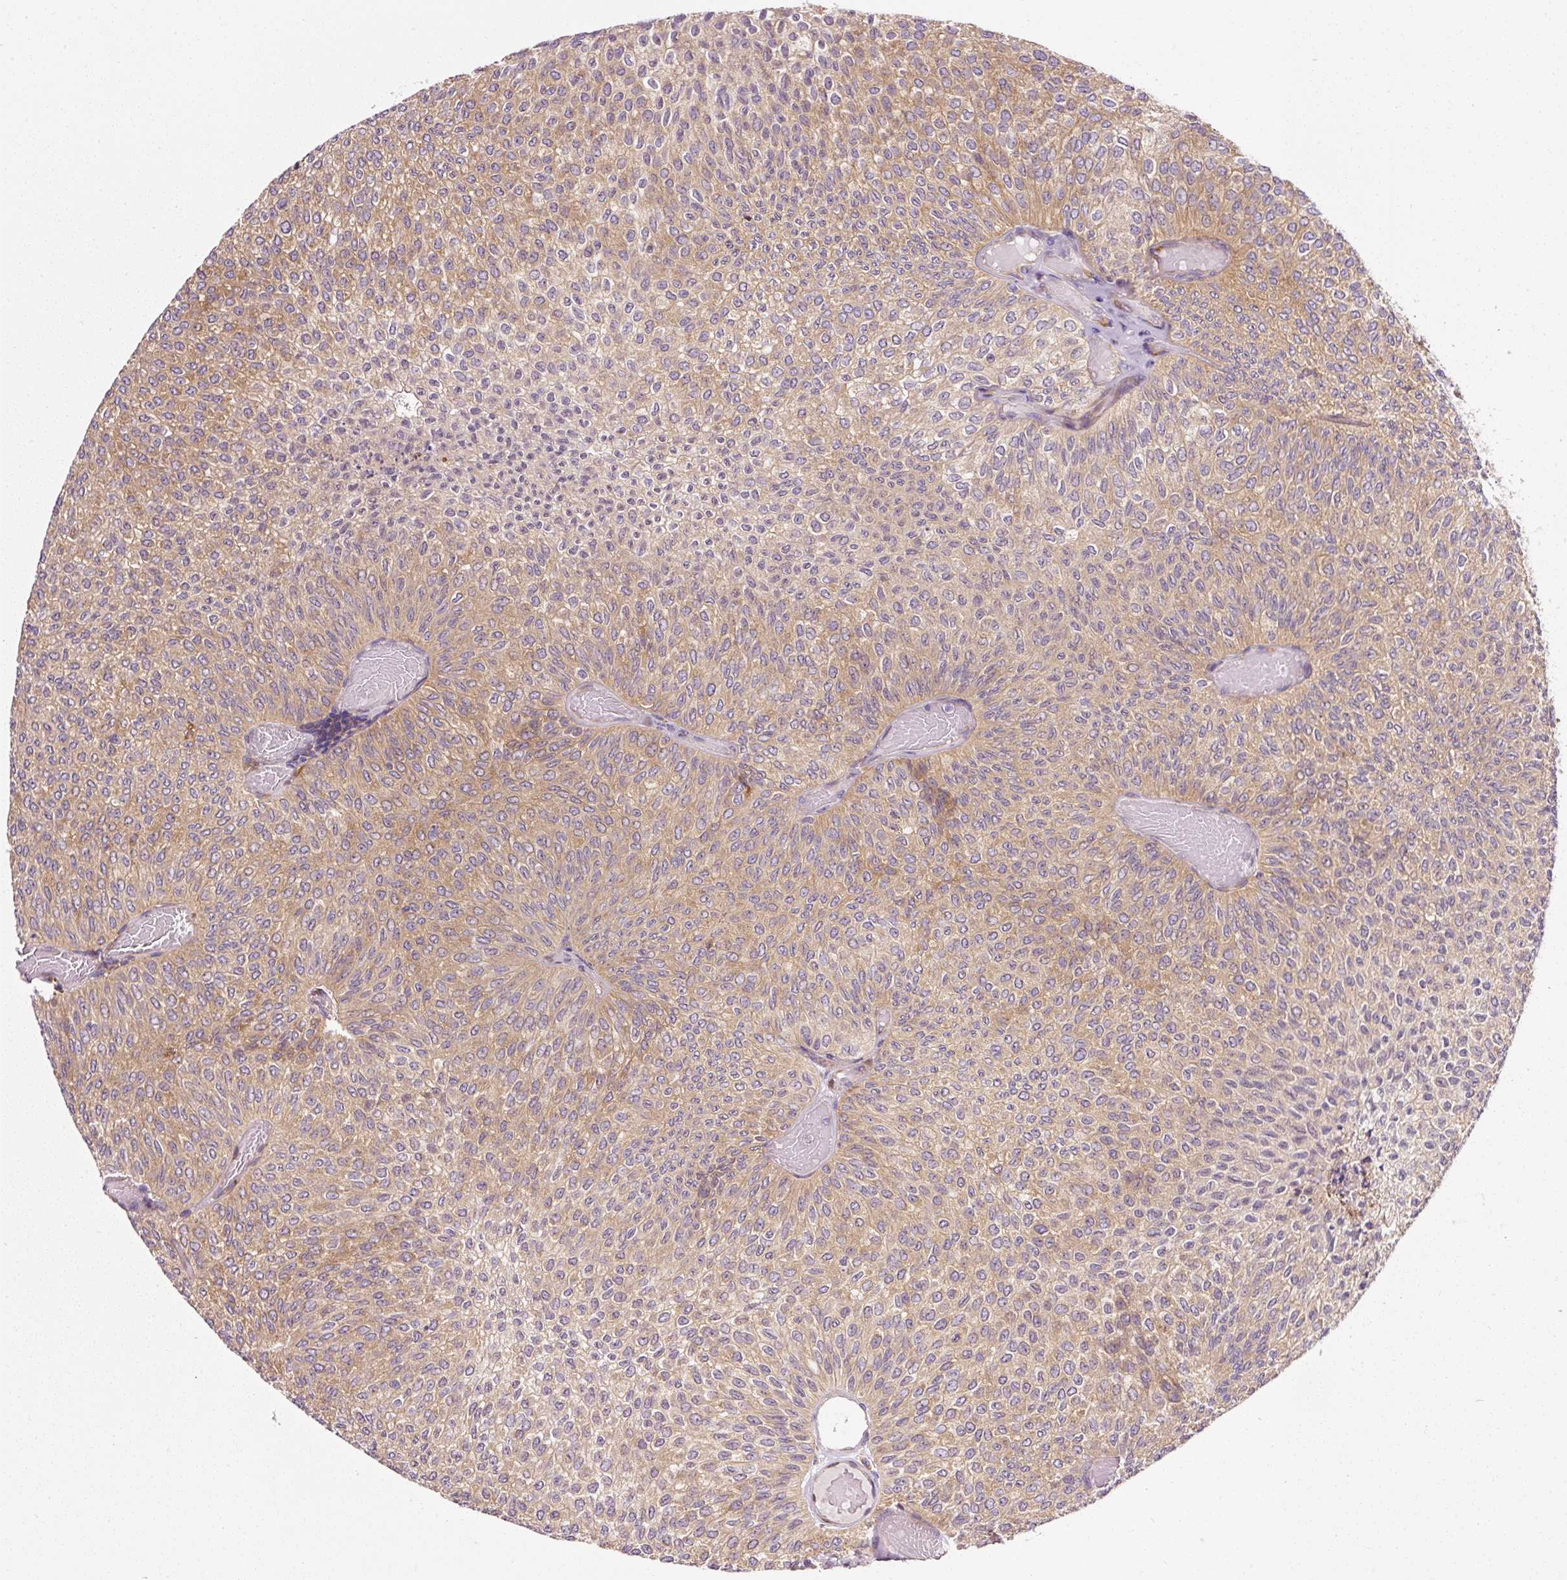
{"staining": {"intensity": "weak", "quantity": ">75%", "location": "cytoplasmic/membranous"}, "tissue": "urothelial cancer", "cell_type": "Tumor cells", "image_type": "cancer", "snomed": [{"axis": "morphology", "description": "Urothelial carcinoma, Low grade"}, {"axis": "topography", "description": "Urinary bladder"}], "caption": "Immunohistochemical staining of urothelial cancer reveals low levels of weak cytoplasmic/membranous staining in about >75% of tumor cells.", "gene": "RPL10A", "patient": {"sex": "male", "age": 78}}